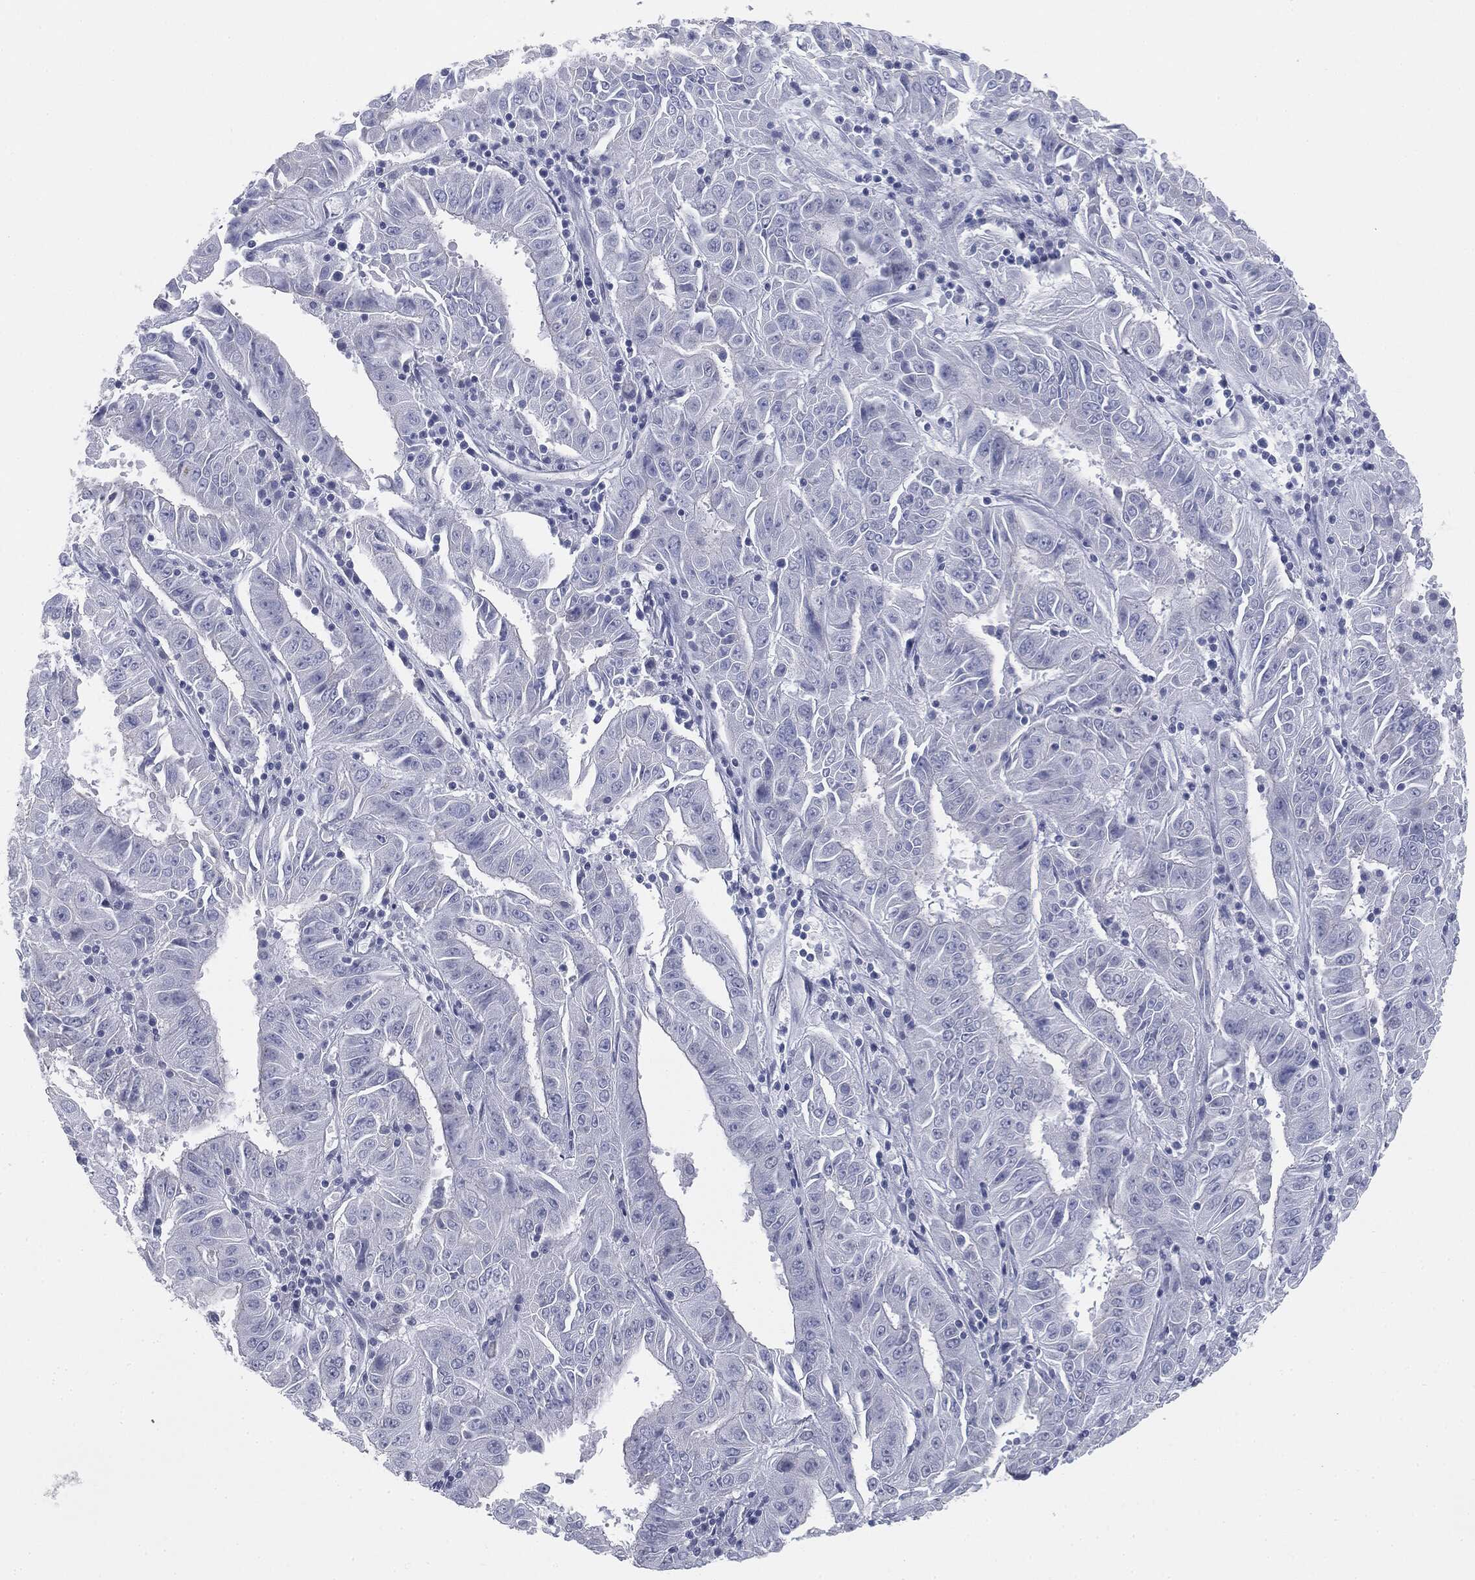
{"staining": {"intensity": "negative", "quantity": "none", "location": "none"}, "tissue": "pancreatic cancer", "cell_type": "Tumor cells", "image_type": "cancer", "snomed": [{"axis": "morphology", "description": "Adenocarcinoma, NOS"}, {"axis": "topography", "description": "Pancreas"}], "caption": "This photomicrograph is of pancreatic adenocarcinoma stained with immunohistochemistry to label a protein in brown with the nuclei are counter-stained blue. There is no positivity in tumor cells. Brightfield microscopy of IHC stained with DAB (brown) and hematoxylin (blue), captured at high magnification.", "gene": "TPO", "patient": {"sex": "male", "age": 63}}